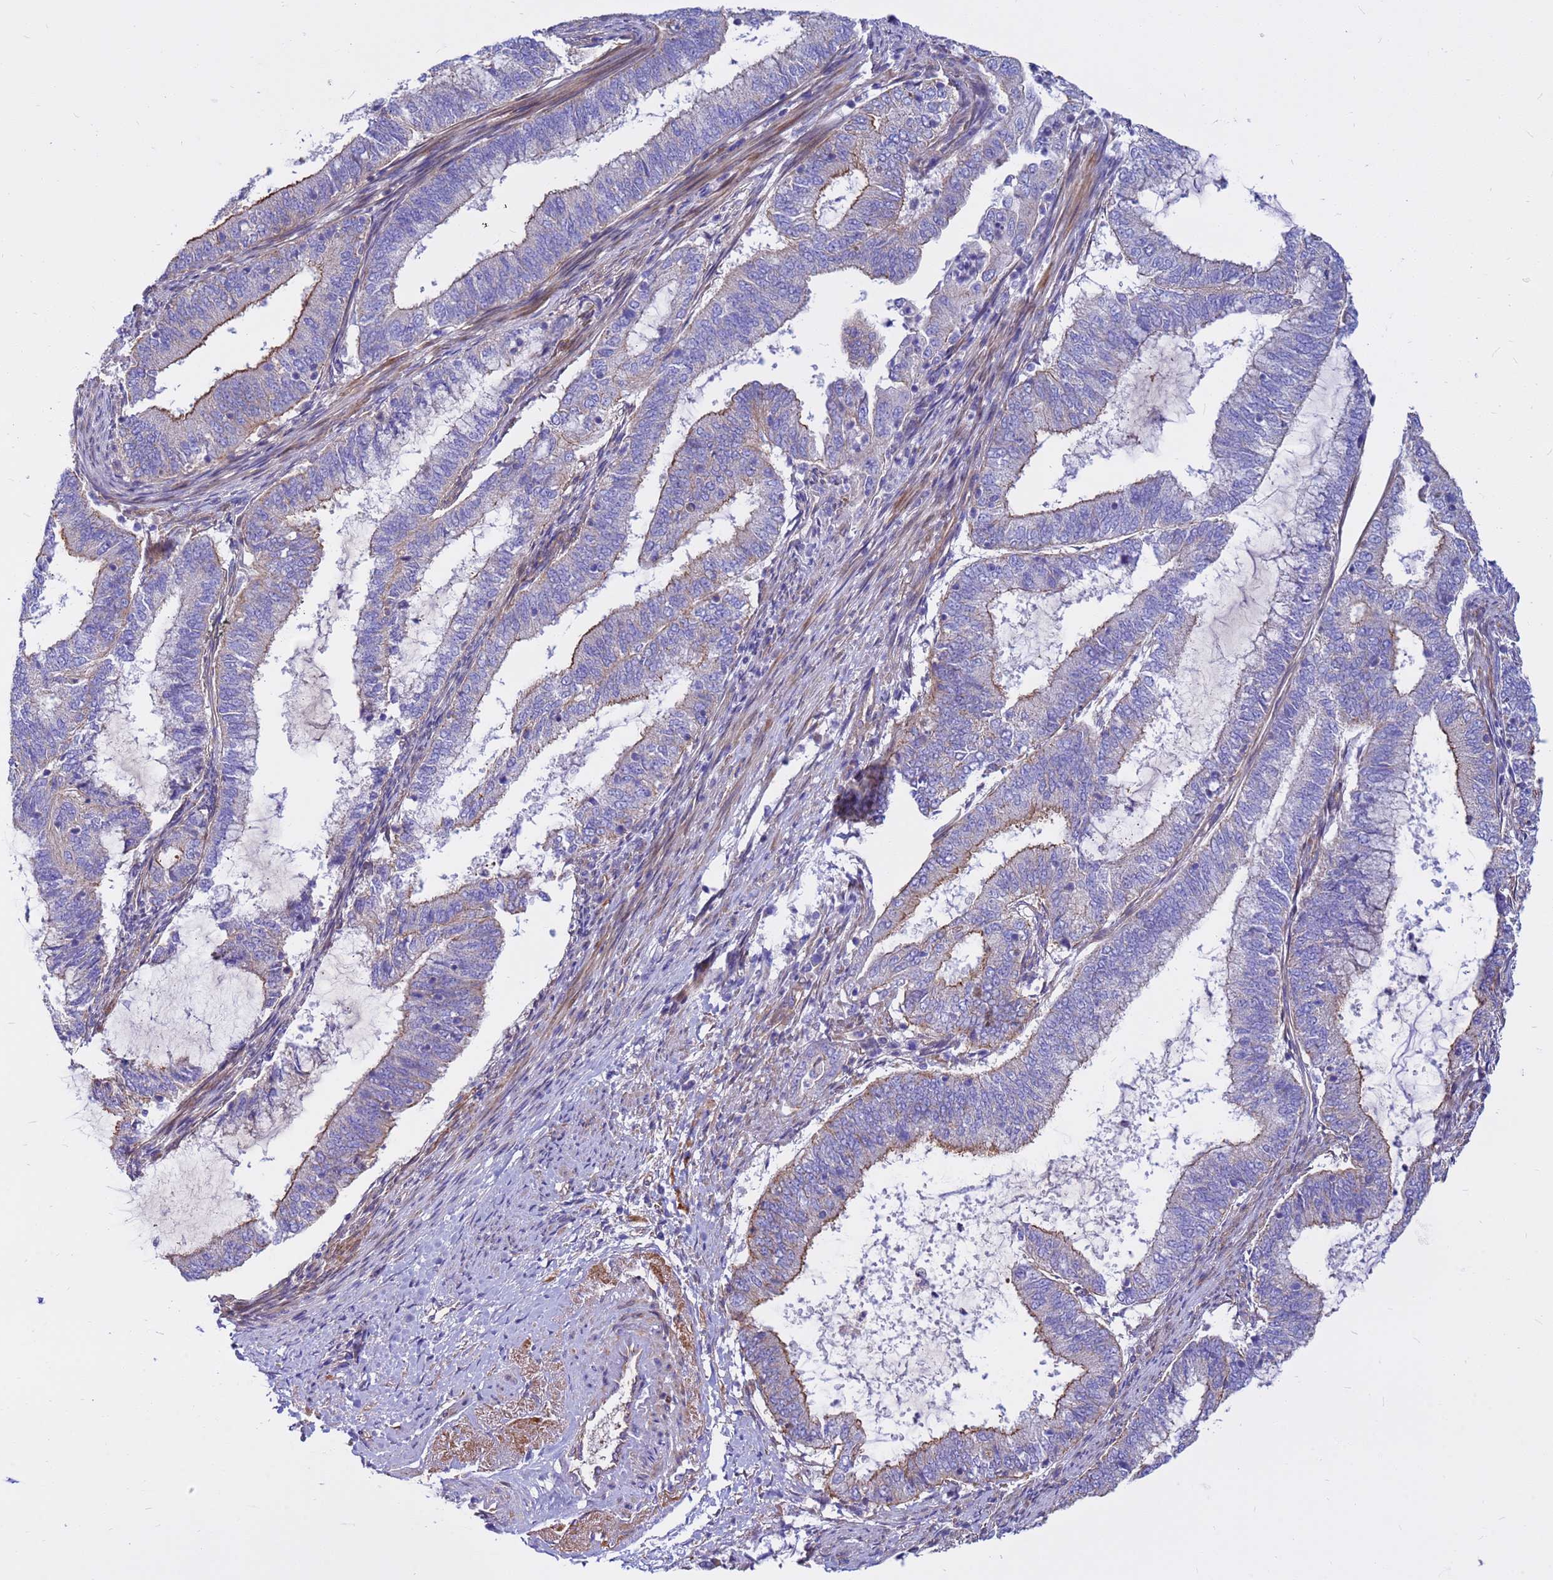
{"staining": {"intensity": "moderate", "quantity": "<25%", "location": "cytoplasmic/membranous"}, "tissue": "endometrial cancer", "cell_type": "Tumor cells", "image_type": "cancer", "snomed": [{"axis": "morphology", "description": "Adenocarcinoma, NOS"}, {"axis": "topography", "description": "Endometrium"}], "caption": "High-power microscopy captured an immunohistochemistry (IHC) micrograph of adenocarcinoma (endometrial), revealing moderate cytoplasmic/membranous staining in approximately <25% of tumor cells. (Brightfield microscopy of DAB IHC at high magnification).", "gene": "CRHBP", "patient": {"sex": "female", "age": 51}}